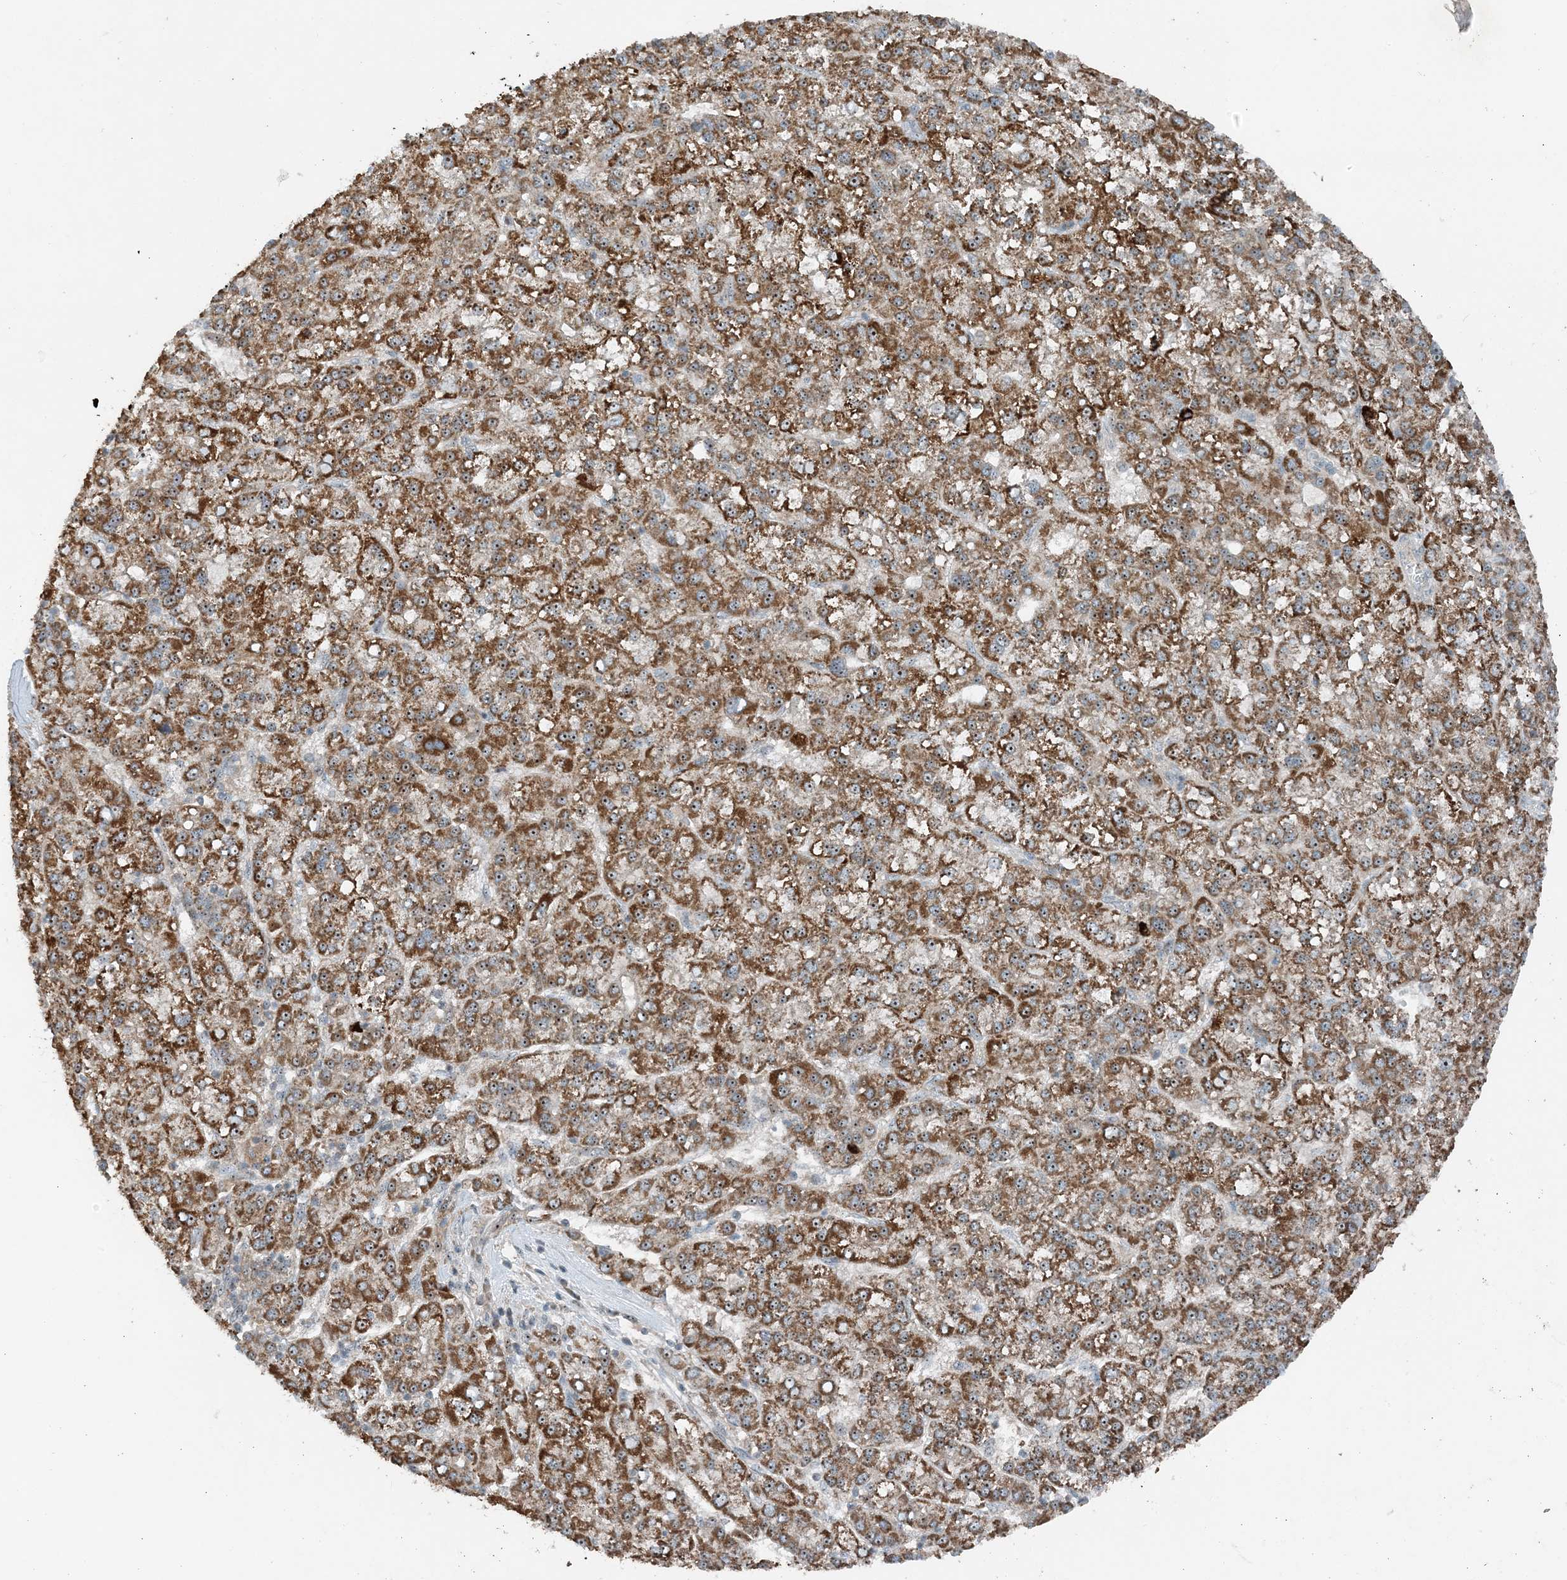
{"staining": {"intensity": "moderate", "quantity": ">75%", "location": "cytoplasmic/membranous"}, "tissue": "liver cancer", "cell_type": "Tumor cells", "image_type": "cancer", "snomed": [{"axis": "morphology", "description": "Carcinoma, Hepatocellular, NOS"}, {"axis": "topography", "description": "Liver"}], "caption": "Liver cancer tissue displays moderate cytoplasmic/membranous expression in about >75% of tumor cells, visualized by immunohistochemistry.", "gene": "MITD1", "patient": {"sex": "female", "age": 58}}